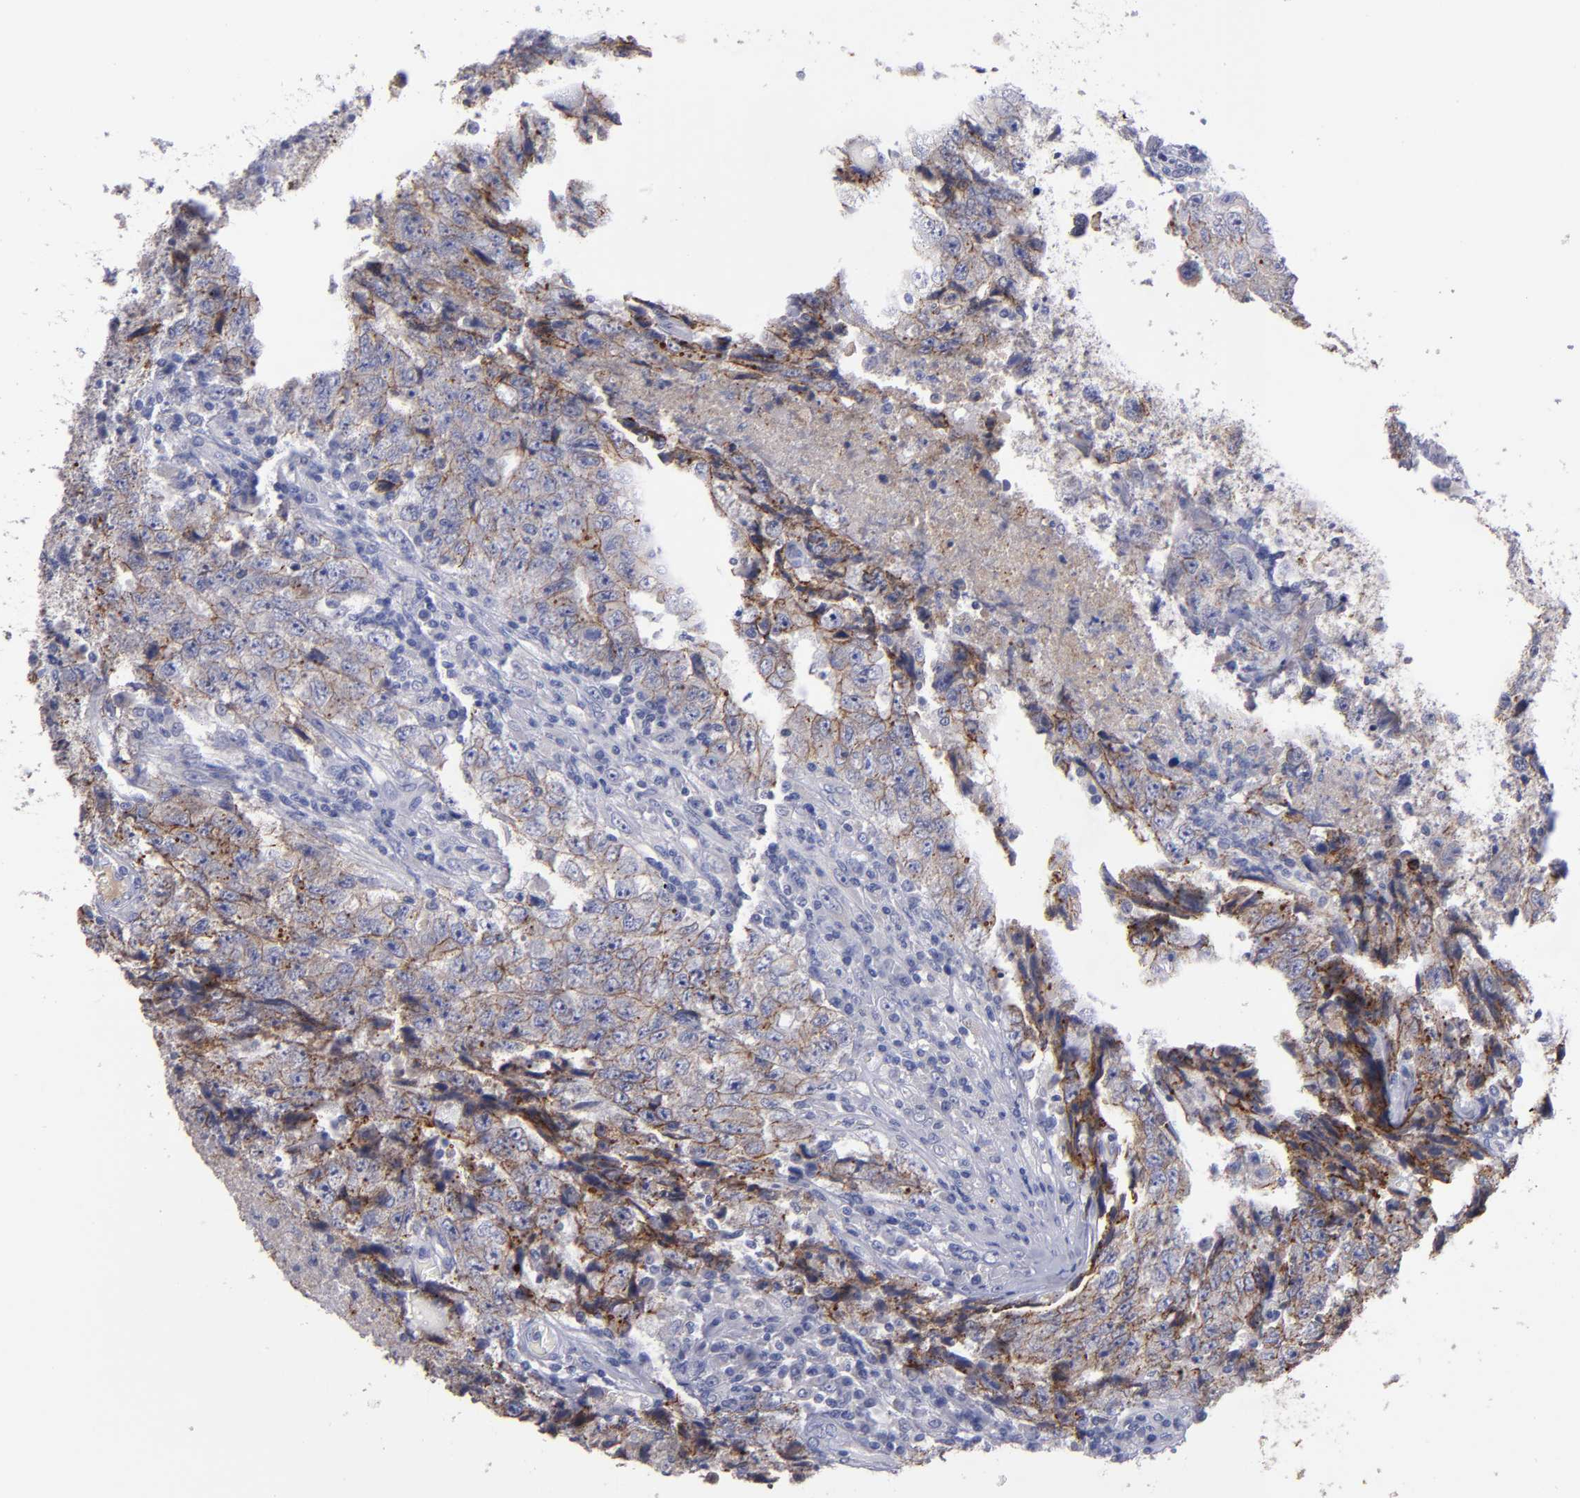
{"staining": {"intensity": "moderate", "quantity": ">75%", "location": "cytoplasmic/membranous"}, "tissue": "testis cancer", "cell_type": "Tumor cells", "image_type": "cancer", "snomed": [{"axis": "morphology", "description": "Necrosis, NOS"}, {"axis": "morphology", "description": "Carcinoma, Embryonal, NOS"}, {"axis": "topography", "description": "Testis"}], "caption": "Testis embryonal carcinoma stained with DAB immunohistochemistry shows medium levels of moderate cytoplasmic/membranous expression in about >75% of tumor cells.", "gene": "CDH3", "patient": {"sex": "male", "age": 19}}